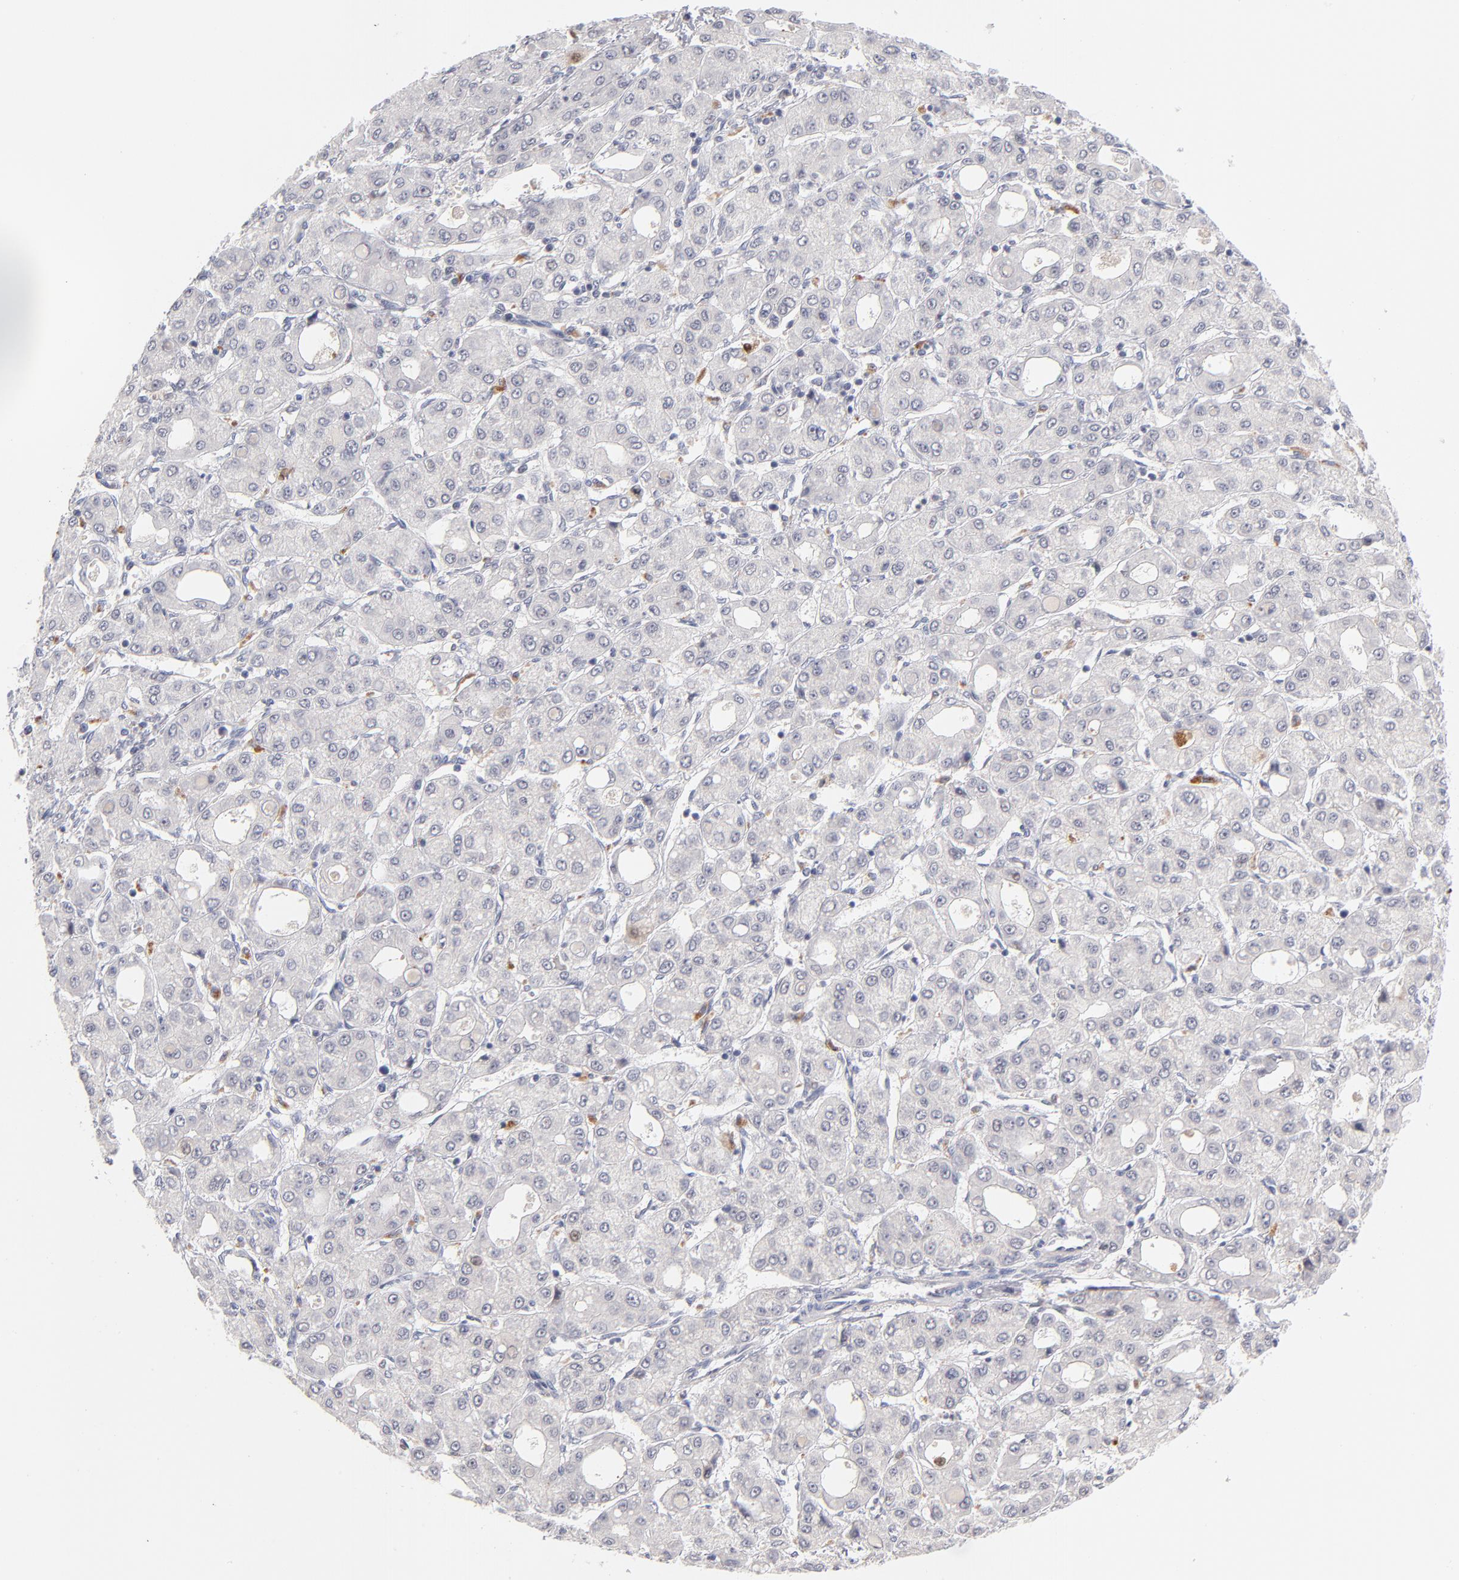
{"staining": {"intensity": "moderate", "quantity": "<25%", "location": "nuclear"}, "tissue": "liver cancer", "cell_type": "Tumor cells", "image_type": "cancer", "snomed": [{"axis": "morphology", "description": "Carcinoma, Hepatocellular, NOS"}, {"axis": "topography", "description": "Liver"}], "caption": "Moderate nuclear expression for a protein is appreciated in about <25% of tumor cells of liver cancer using immunohistochemistry.", "gene": "PARP1", "patient": {"sex": "male", "age": 69}}